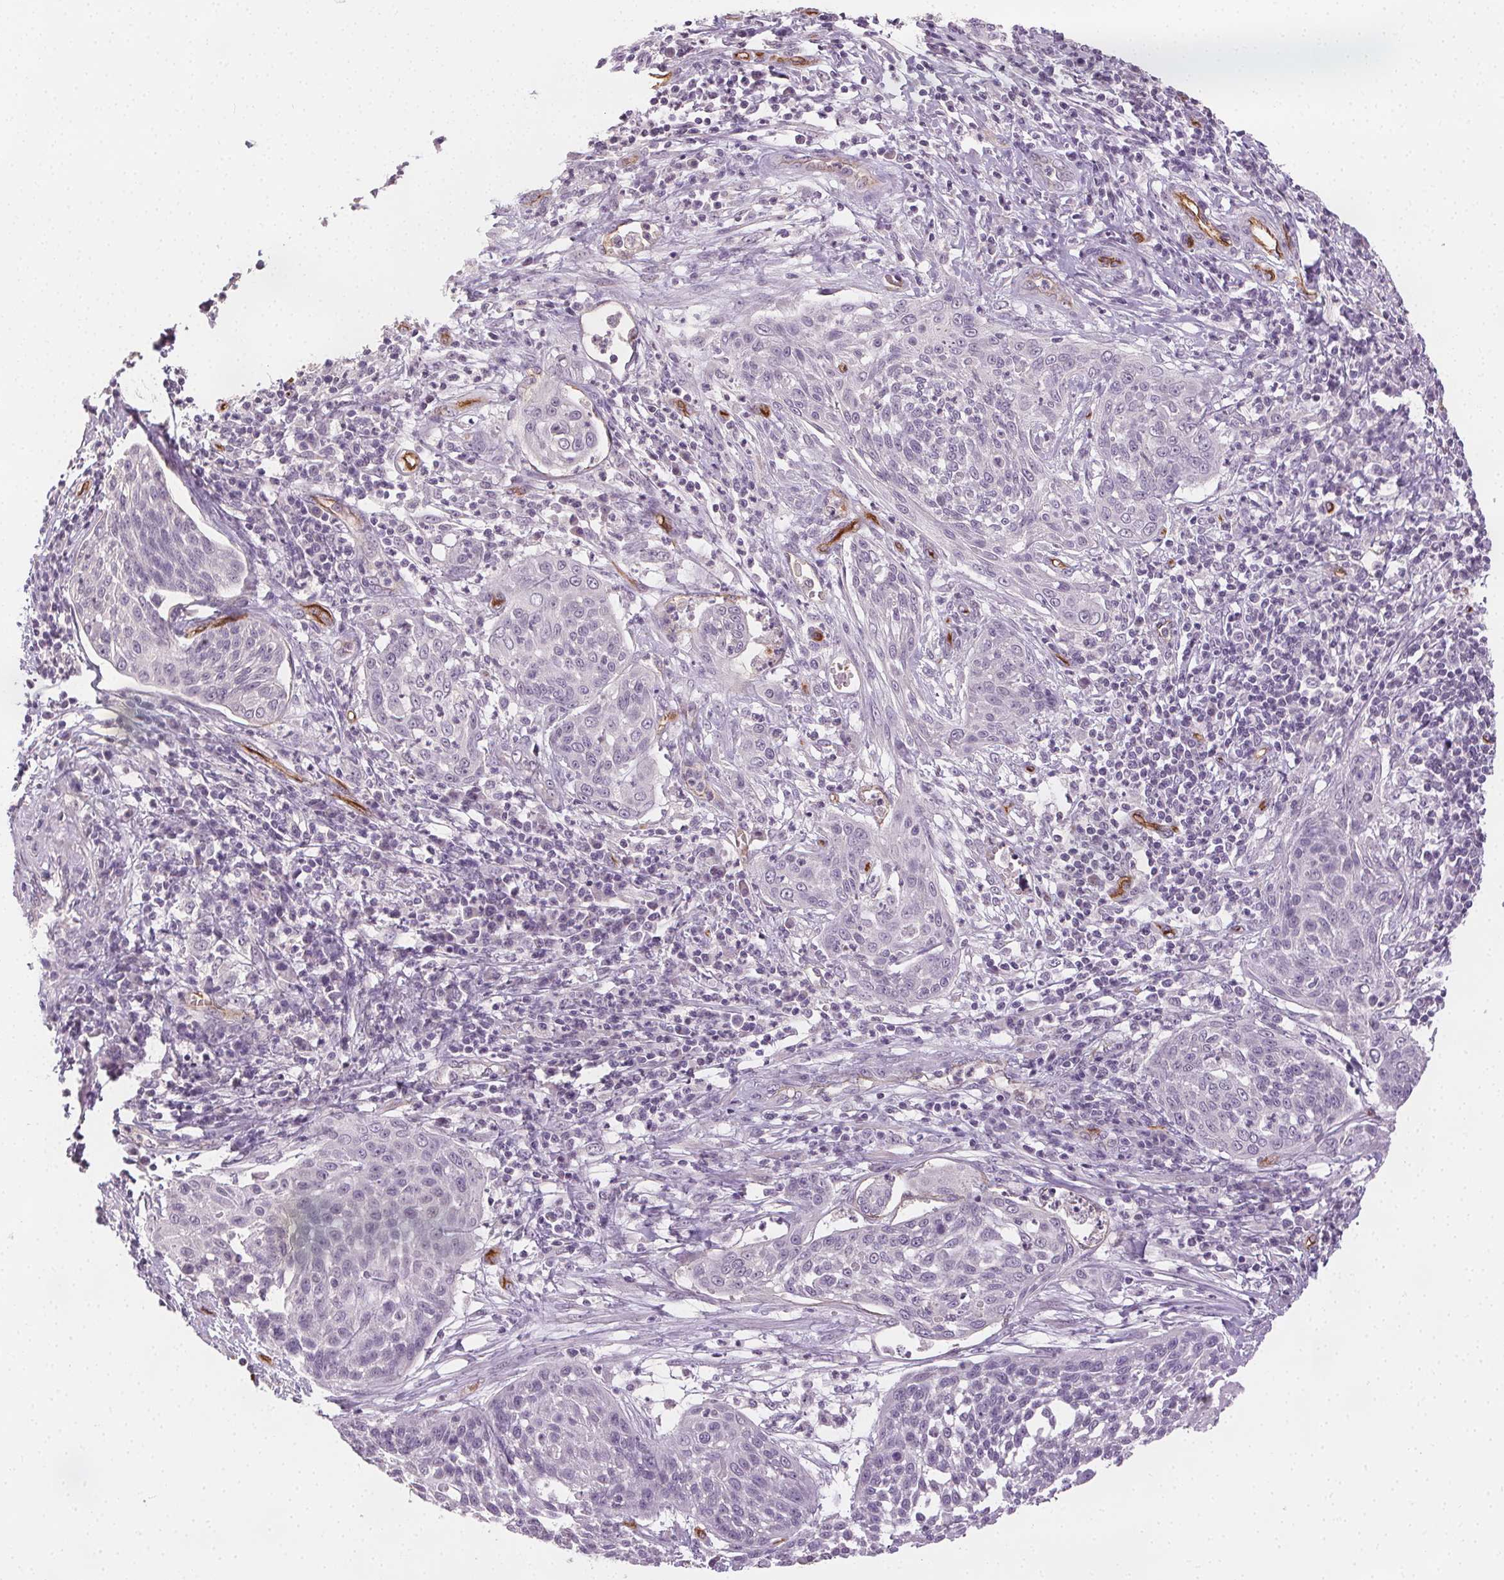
{"staining": {"intensity": "negative", "quantity": "none", "location": "none"}, "tissue": "cervical cancer", "cell_type": "Tumor cells", "image_type": "cancer", "snomed": [{"axis": "morphology", "description": "Squamous cell carcinoma, NOS"}, {"axis": "topography", "description": "Cervix"}], "caption": "Protein analysis of cervical cancer (squamous cell carcinoma) reveals no significant positivity in tumor cells.", "gene": "PODXL", "patient": {"sex": "female", "age": 34}}